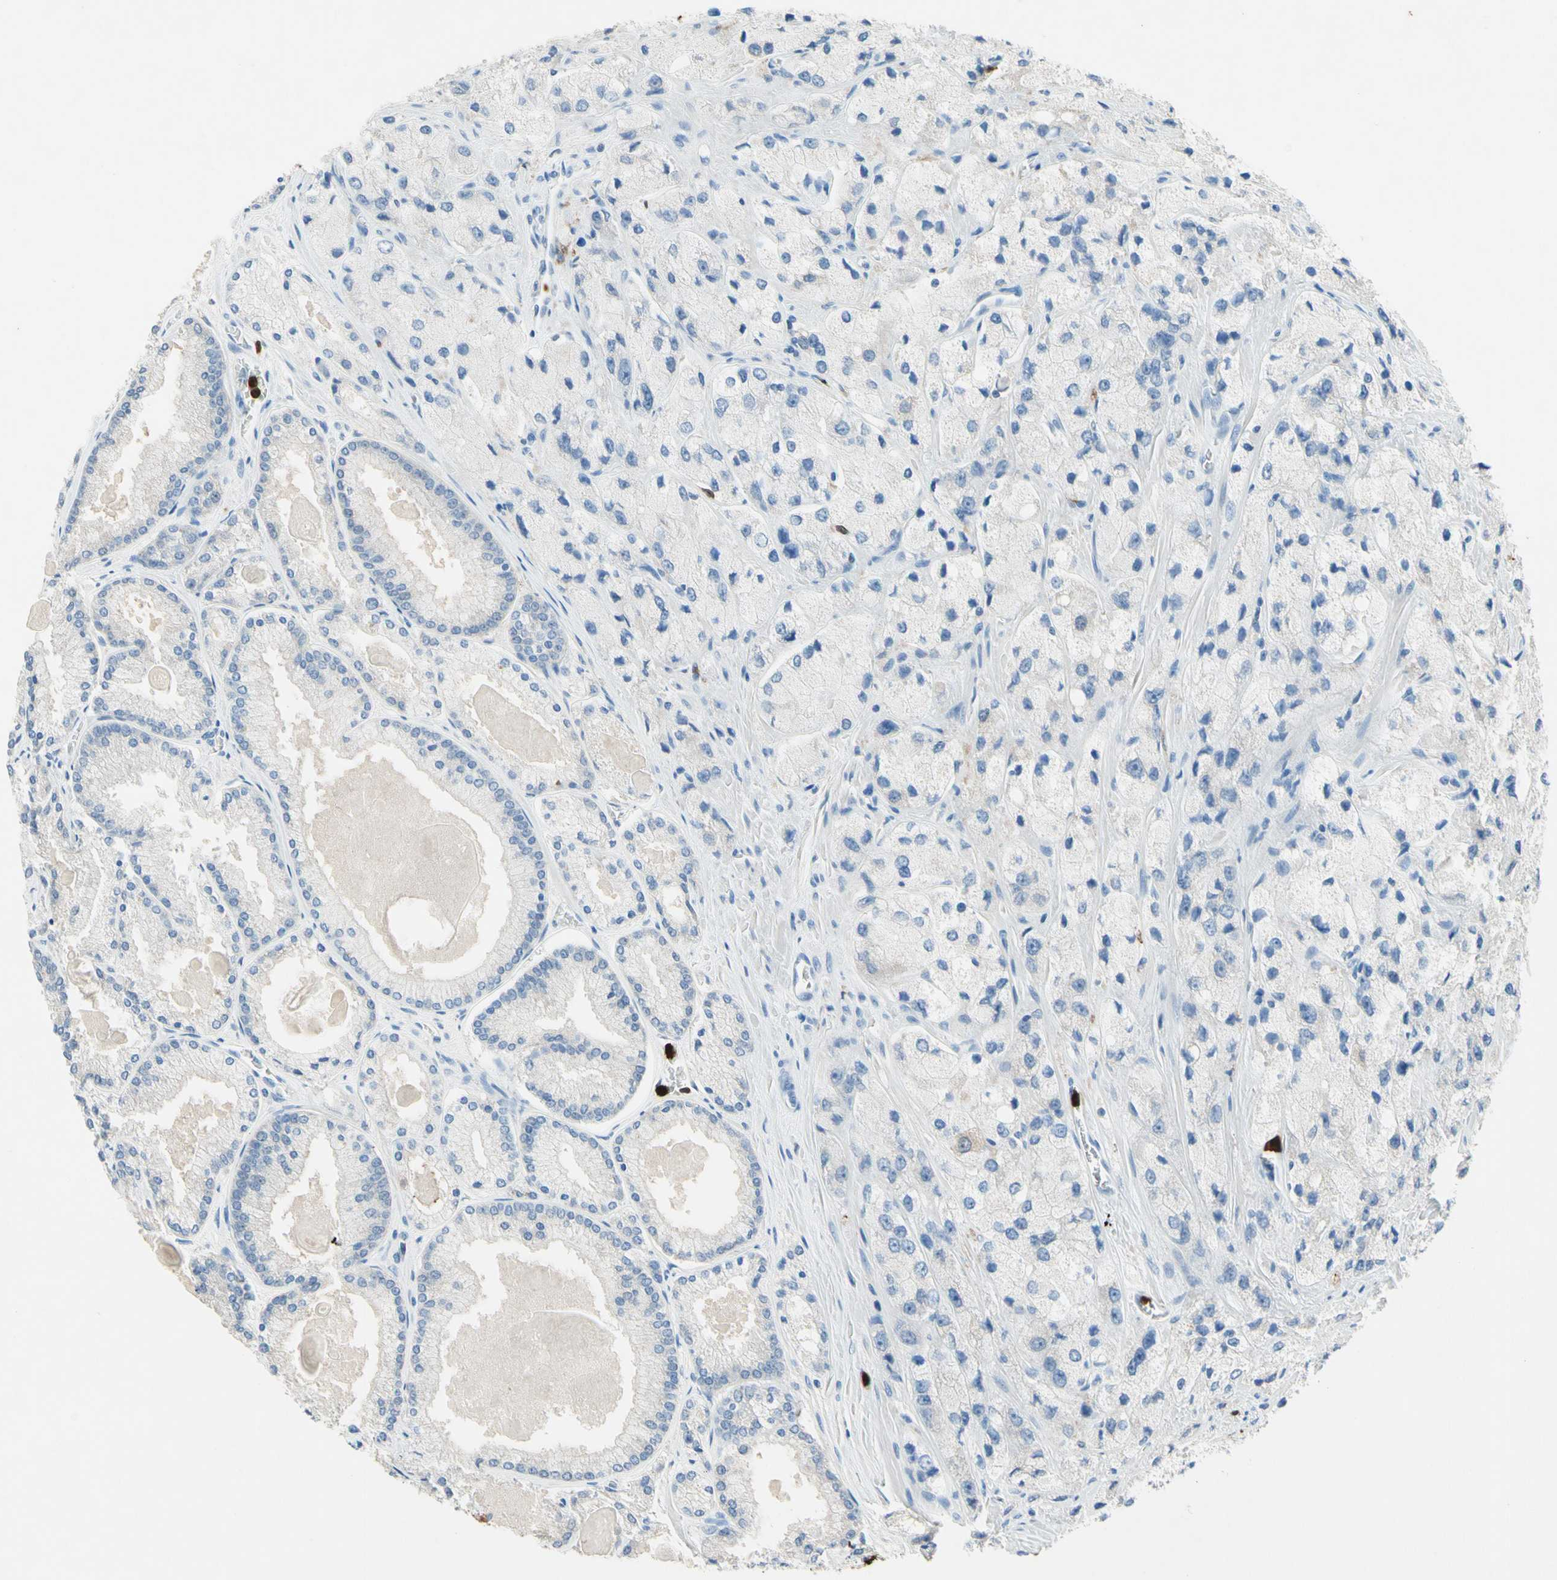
{"staining": {"intensity": "negative", "quantity": "none", "location": "none"}, "tissue": "prostate cancer", "cell_type": "Tumor cells", "image_type": "cancer", "snomed": [{"axis": "morphology", "description": "Adenocarcinoma, High grade"}, {"axis": "topography", "description": "Prostate"}], "caption": "A high-resolution micrograph shows immunohistochemistry staining of high-grade adenocarcinoma (prostate), which exhibits no significant expression in tumor cells.", "gene": "NFKBIZ", "patient": {"sex": "male", "age": 58}}